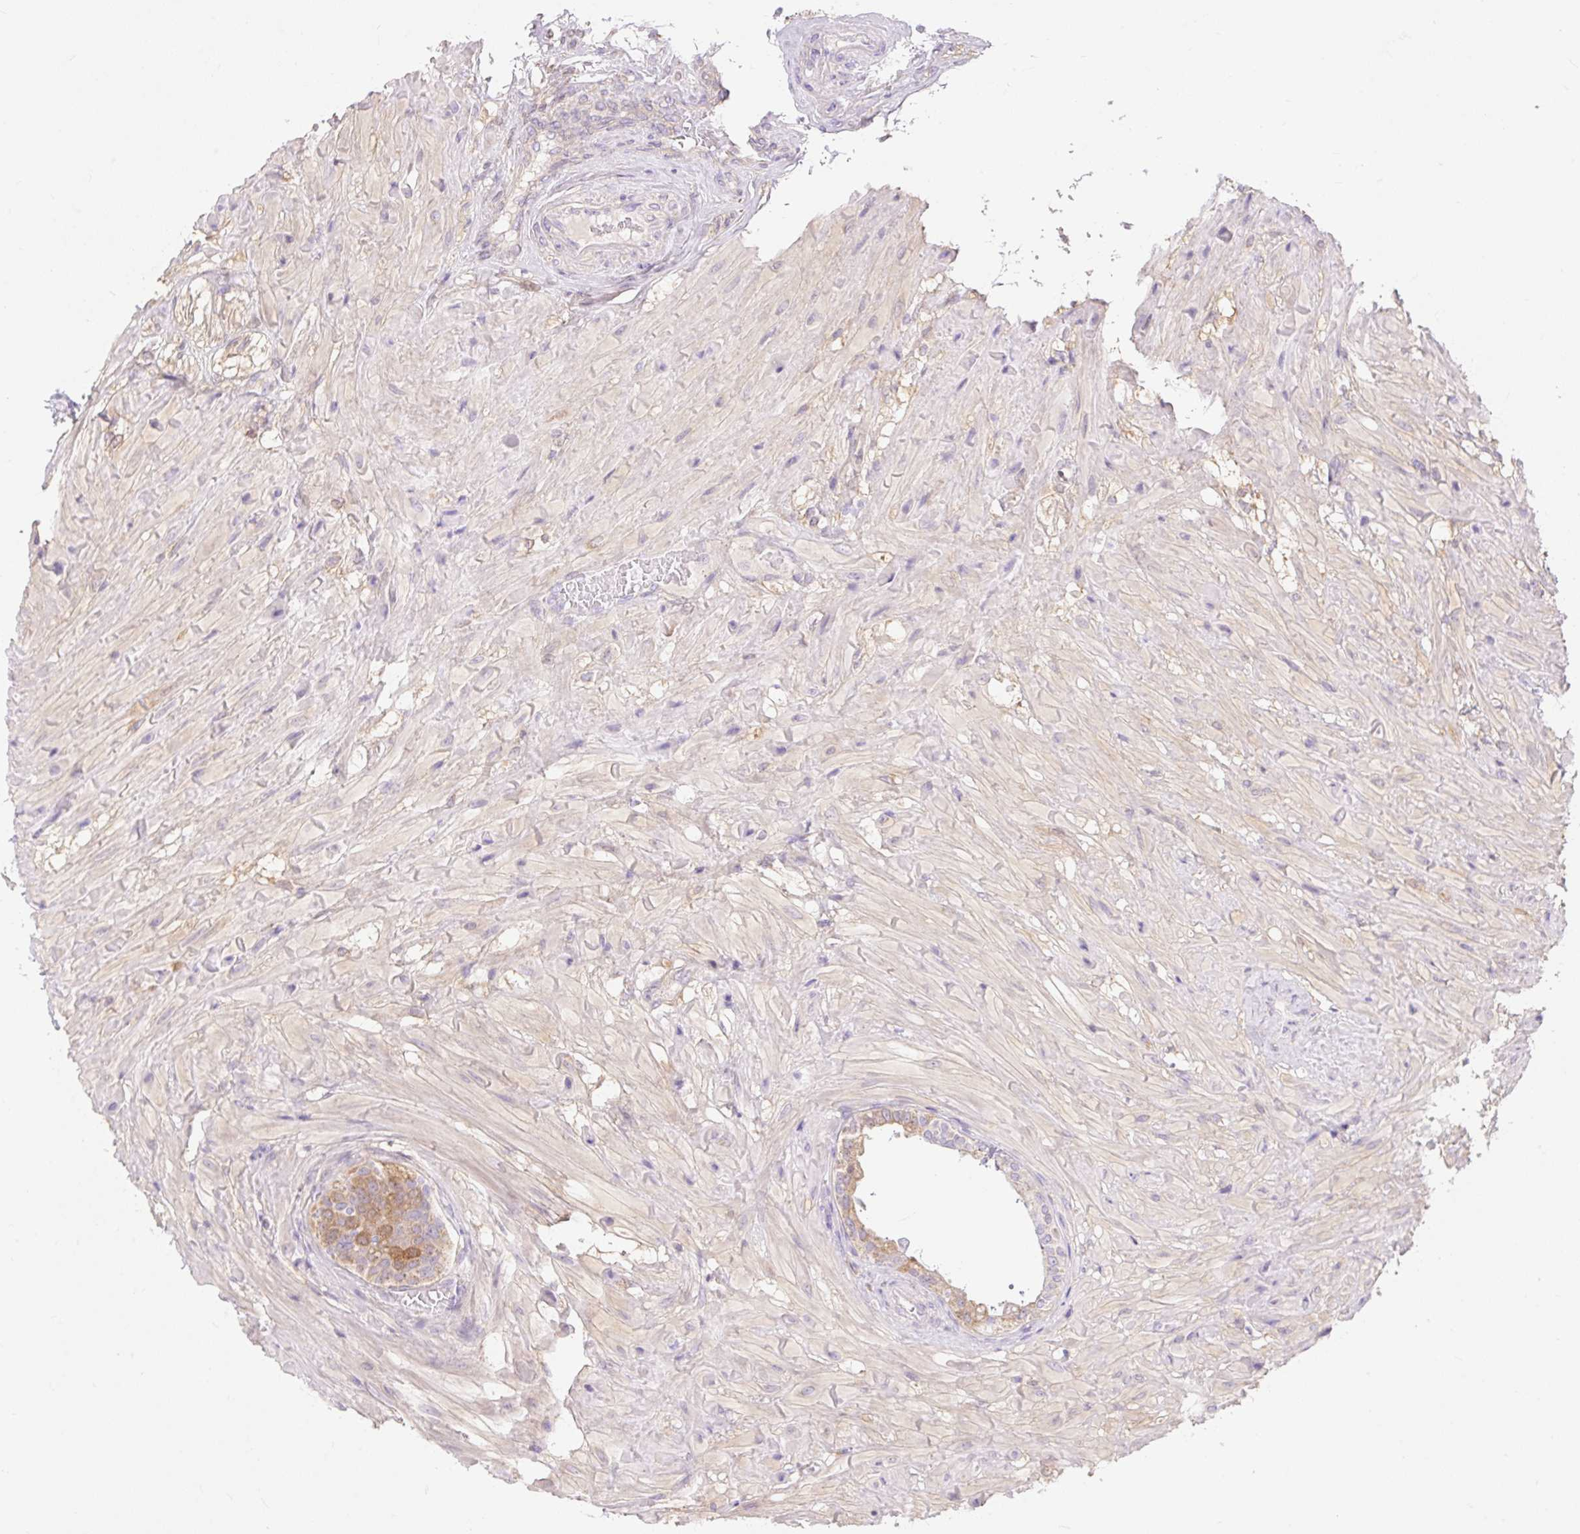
{"staining": {"intensity": "weak", "quantity": "25%-75%", "location": "cytoplasmic/membranous"}, "tissue": "seminal vesicle", "cell_type": "Glandular cells", "image_type": "normal", "snomed": [{"axis": "morphology", "description": "Normal tissue, NOS"}, {"axis": "topography", "description": "Seminal veicle"}], "caption": "An immunohistochemistry (IHC) histopathology image of normal tissue is shown. Protein staining in brown highlights weak cytoplasmic/membranous positivity in seminal vesicle within glandular cells.", "gene": "DHX35", "patient": {"sex": "male", "age": 63}}